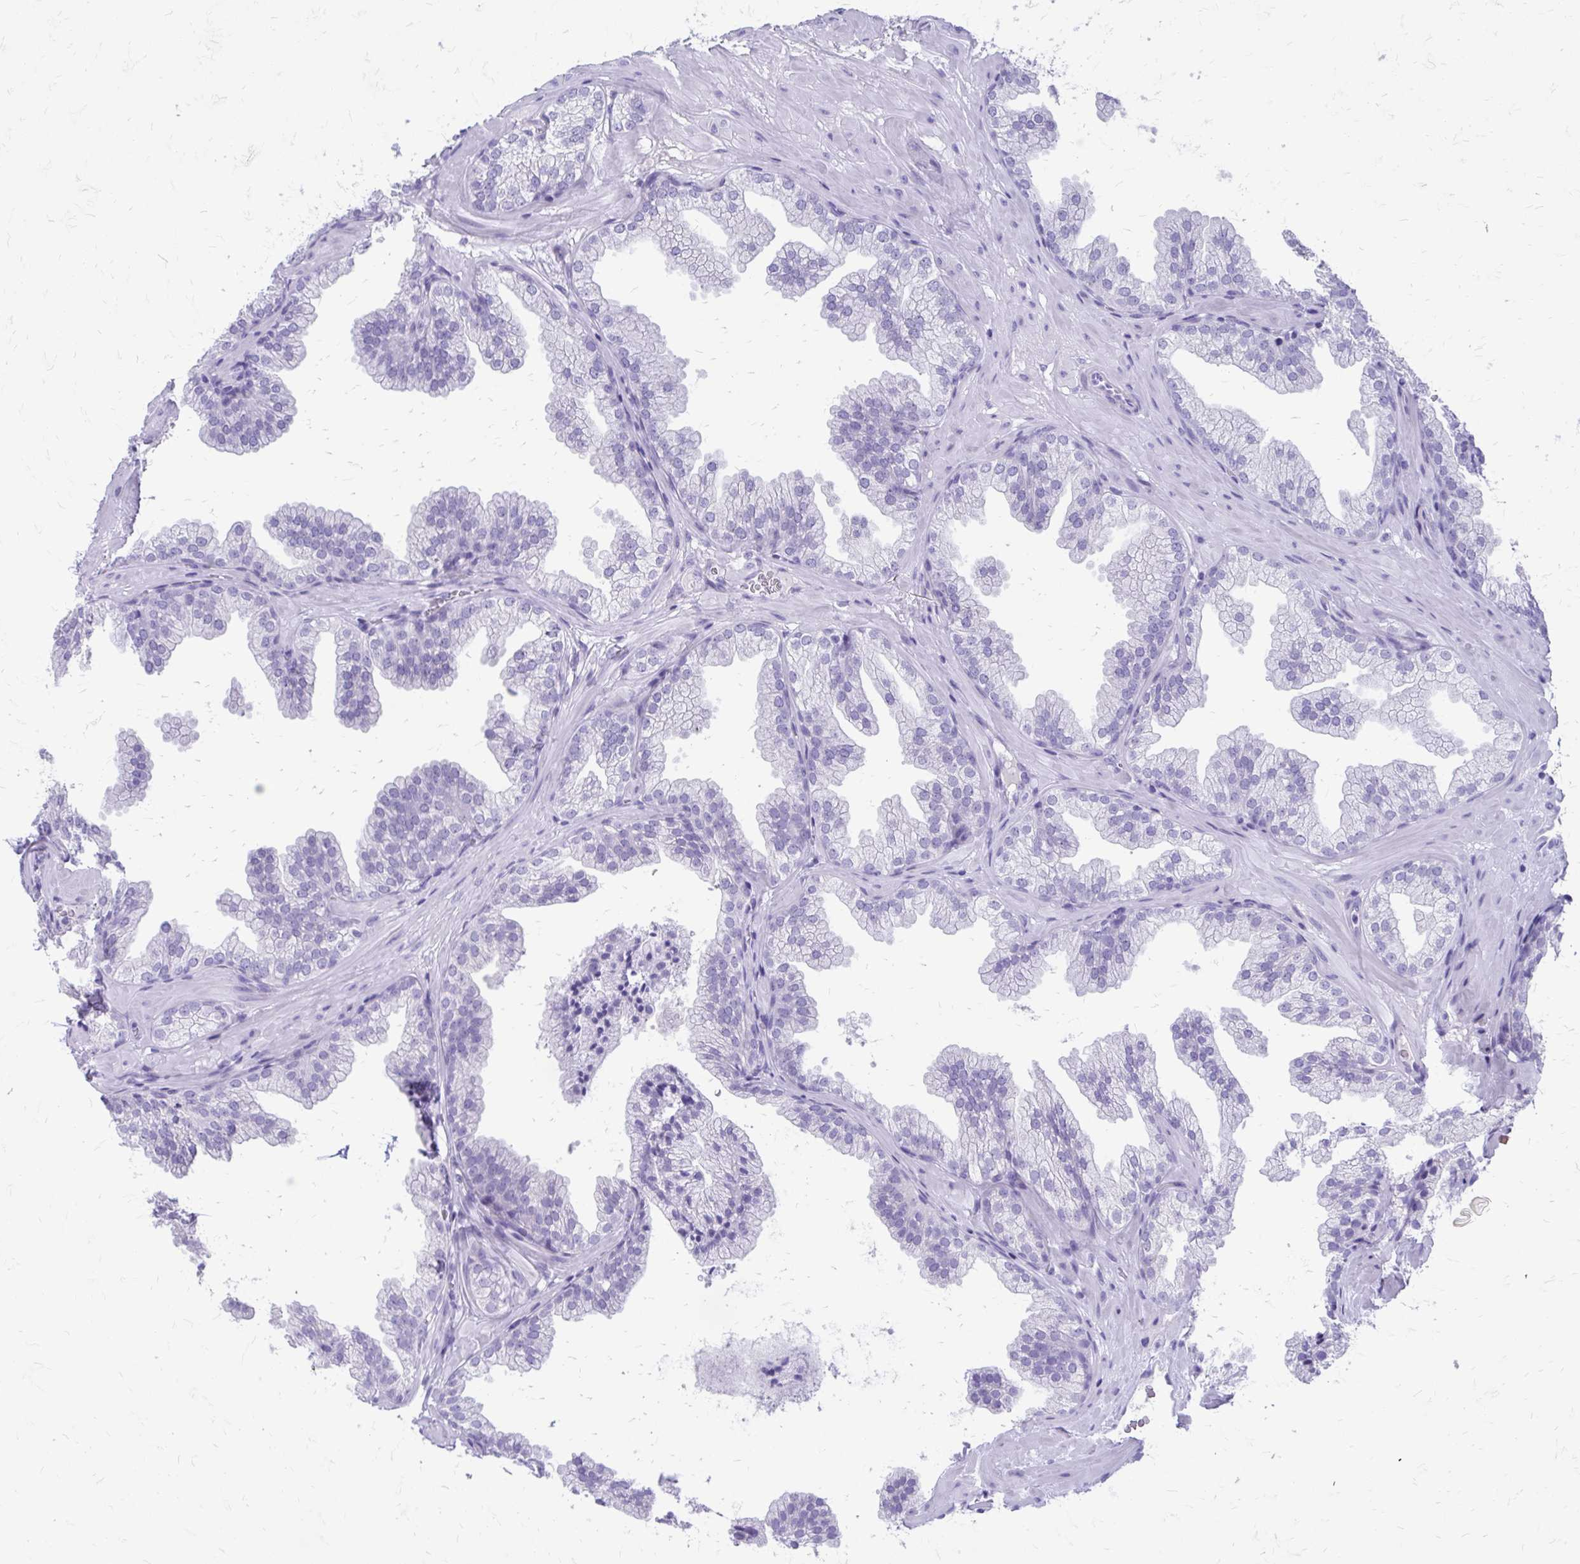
{"staining": {"intensity": "negative", "quantity": "none", "location": "none"}, "tissue": "prostate", "cell_type": "Glandular cells", "image_type": "normal", "snomed": [{"axis": "morphology", "description": "Normal tissue, NOS"}, {"axis": "topography", "description": "Prostate"}], "caption": "Prostate was stained to show a protein in brown. There is no significant expression in glandular cells. (Immunohistochemistry, brightfield microscopy, high magnification).", "gene": "SATL1", "patient": {"sex": "male", "age": 37}}